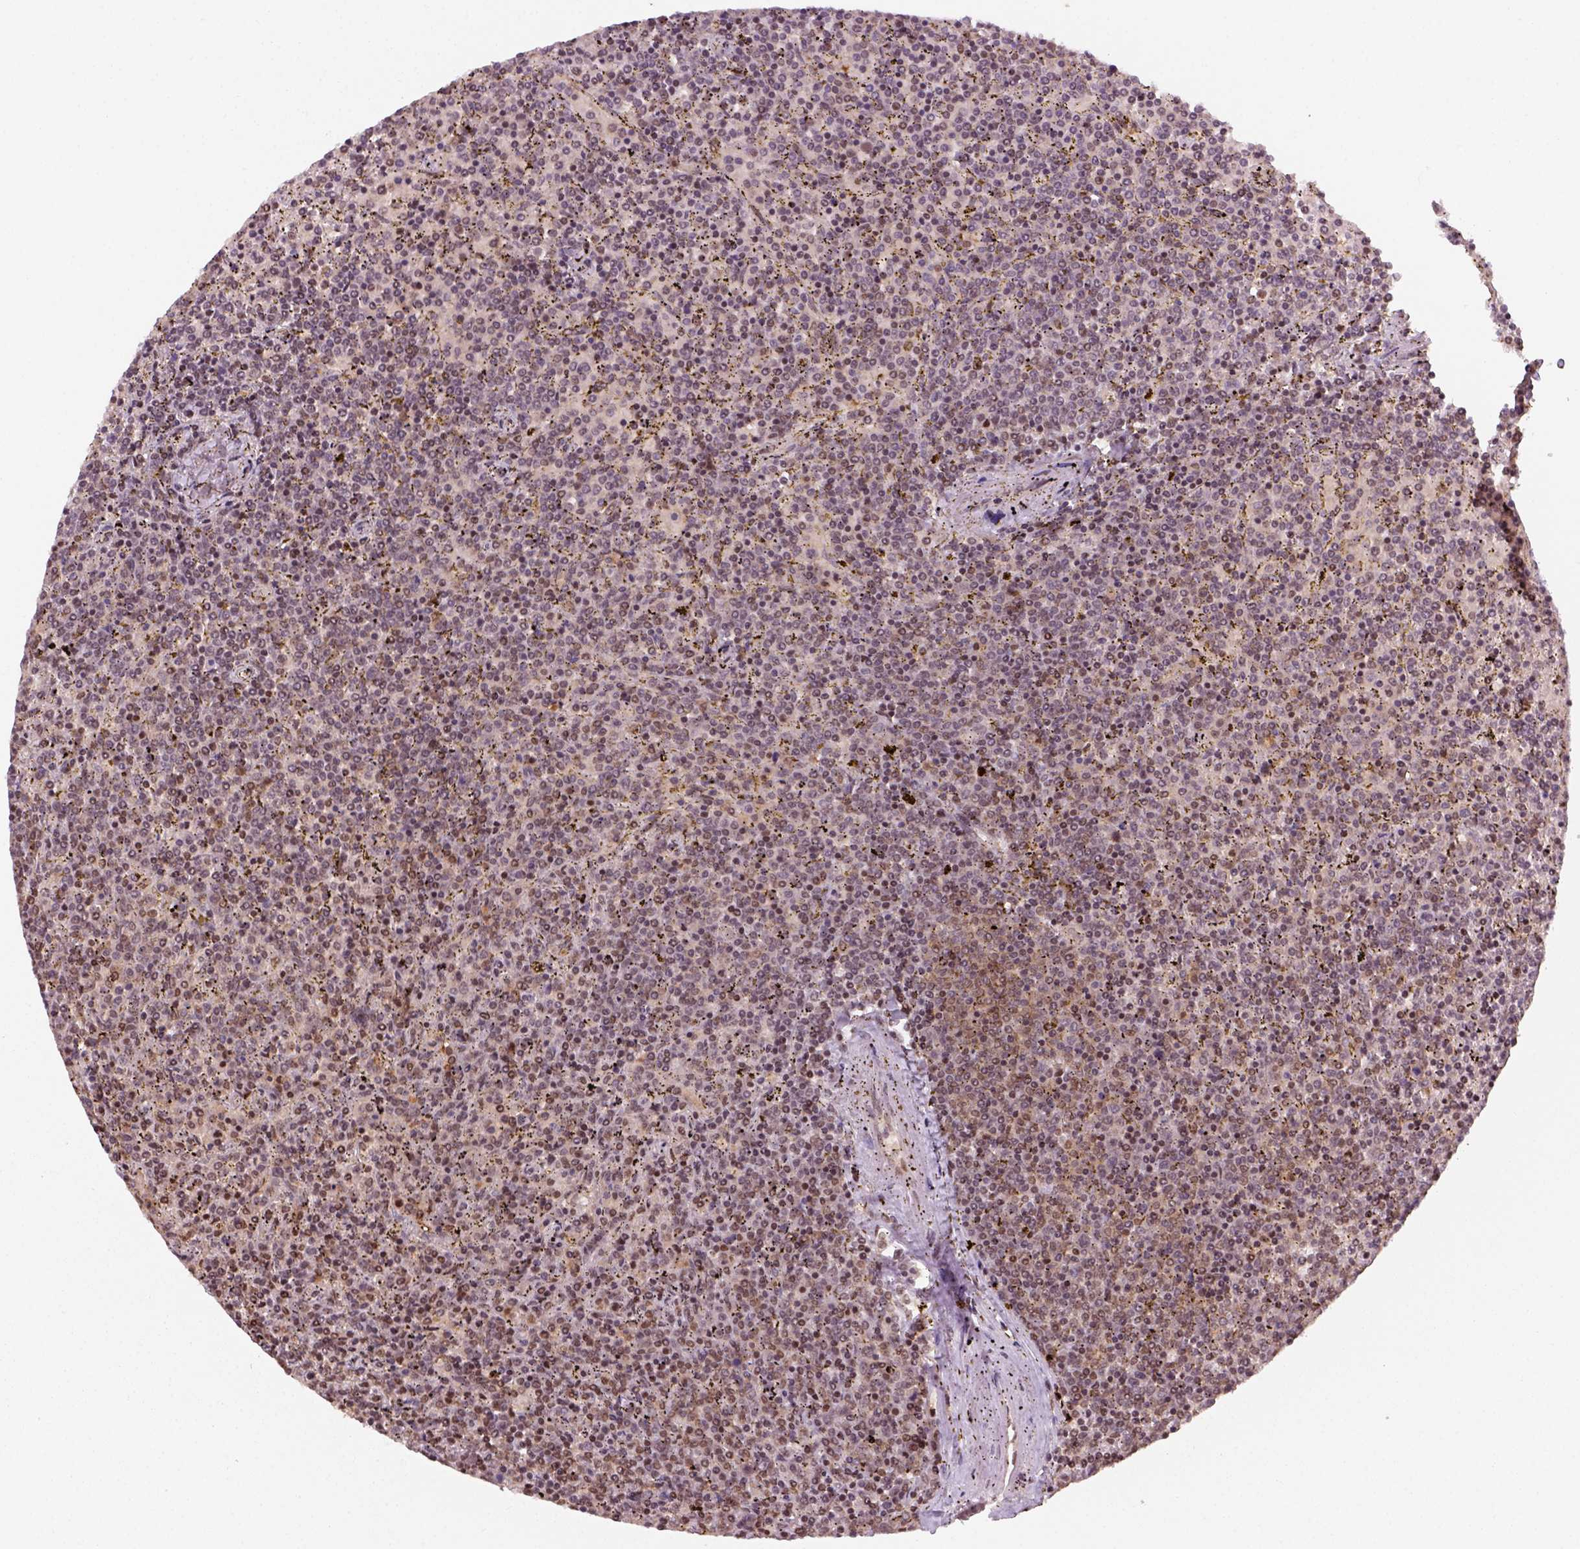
{"staining": {"intensity": "moderate", "quantity": "25%-75%", "location": "nuclear"}, "tissue": "lymphoma", "cell_type": "Tumor cells", "image_type": "cancer", "snomed": [{"axis": "morphology", "description": "Malignant lymphoma, non-Hodgkin's type, Low grade"}, {"axis": "topography", "description": "Spleen"}], "caption": "Moderate nuclear expression for a protein is seen in about 25%-75% of tumor cells of lymphoma using IHC.", "gene": "GOT1", "patient": {"sex": "female", "age": 77}}